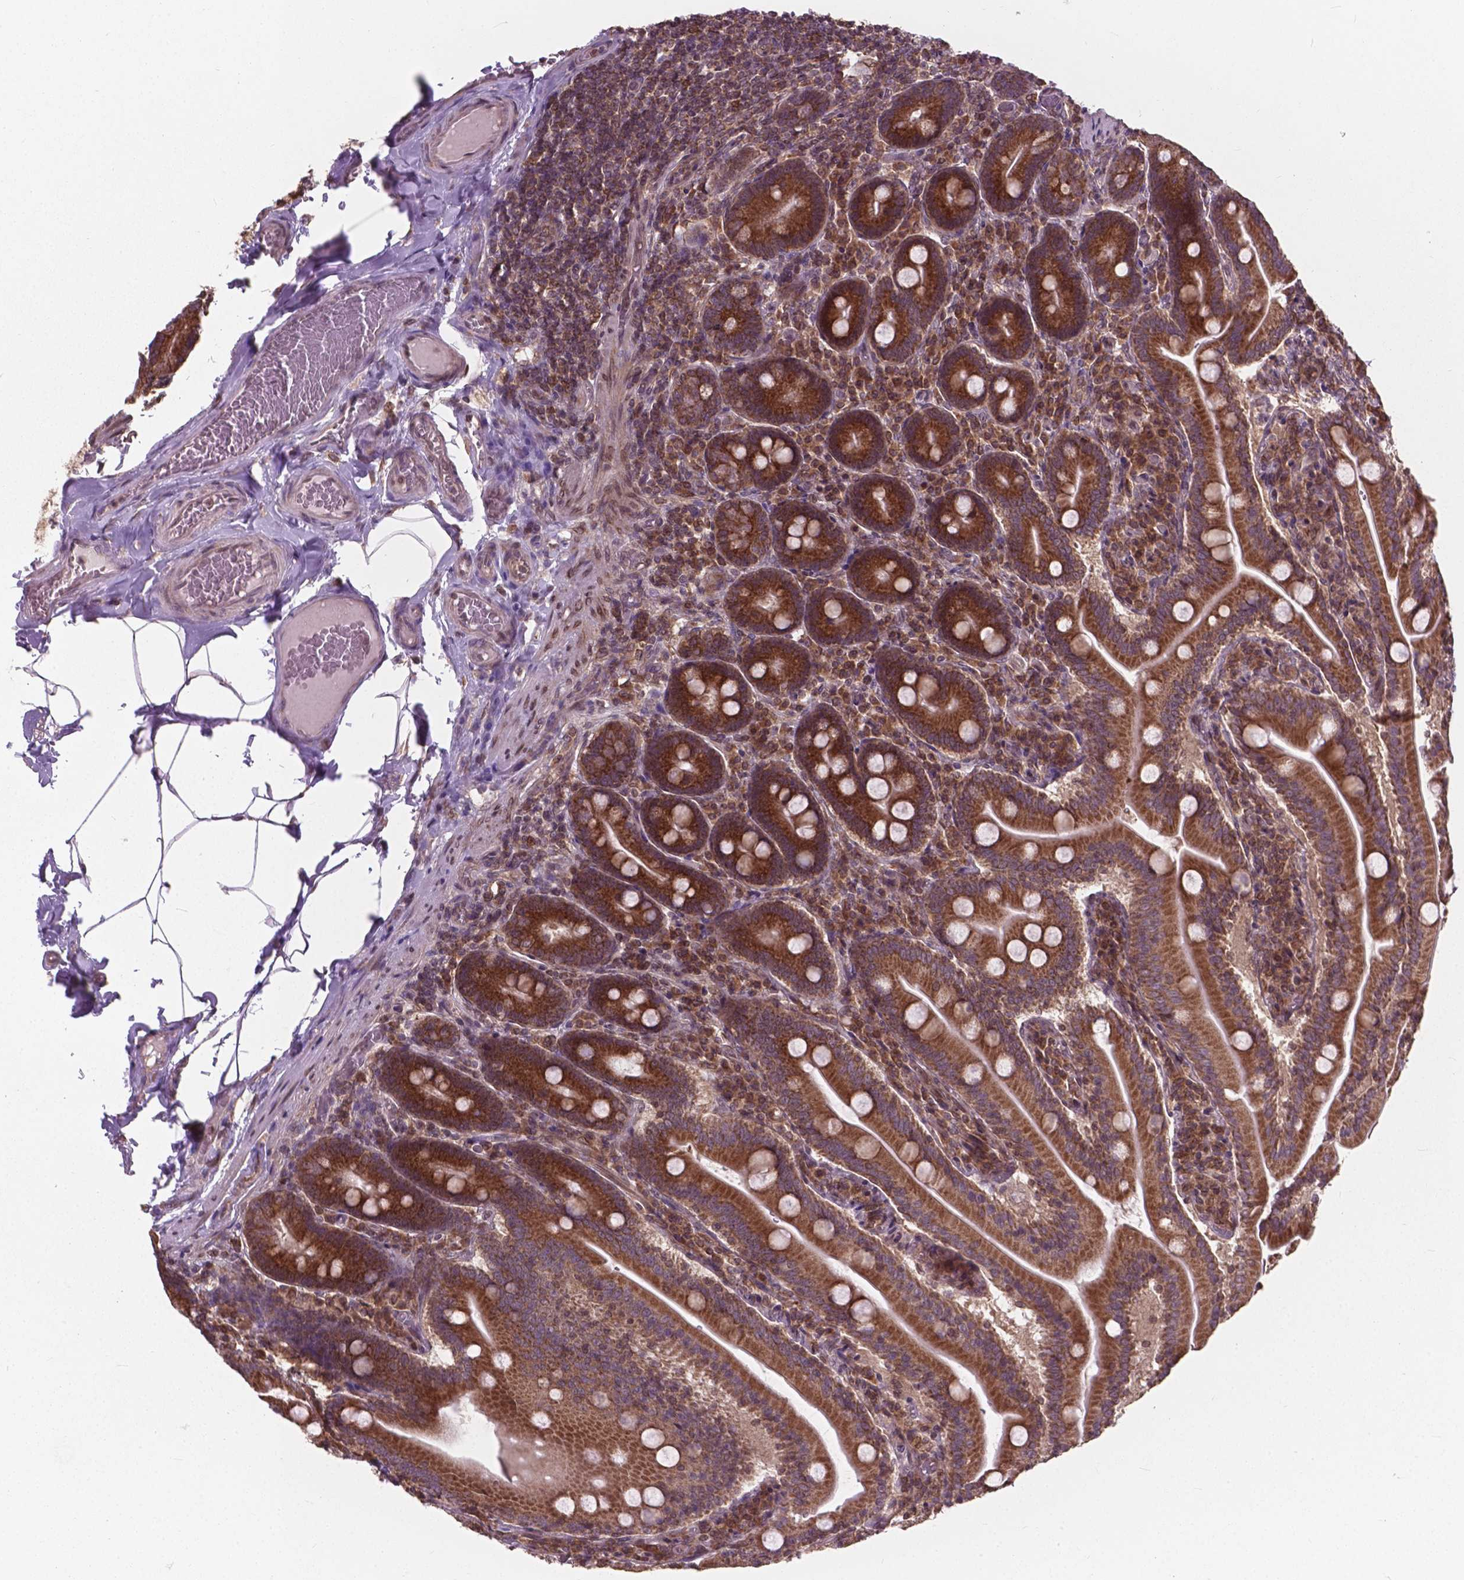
{"staining": {"intensity": "strong", "quantity": ">75%", "location": "cytoplasmic/membranous"}, "tissue": "small intestine", "cell_type": "Glandular cells", "image_type": "normal", "snomed": [{"axis": "morphology", "description": "Normal tissue, NOS"}, {"axis": "topography", "description": "Small intestine"}], "caption": "Human small intestine stained for a protein (brown) shows strong cytoplasmic/membranous positive staining in approximately >75% of glandular cells.", "gene": "MRPL33", "patient": {"sex": "male", "age": 37}}